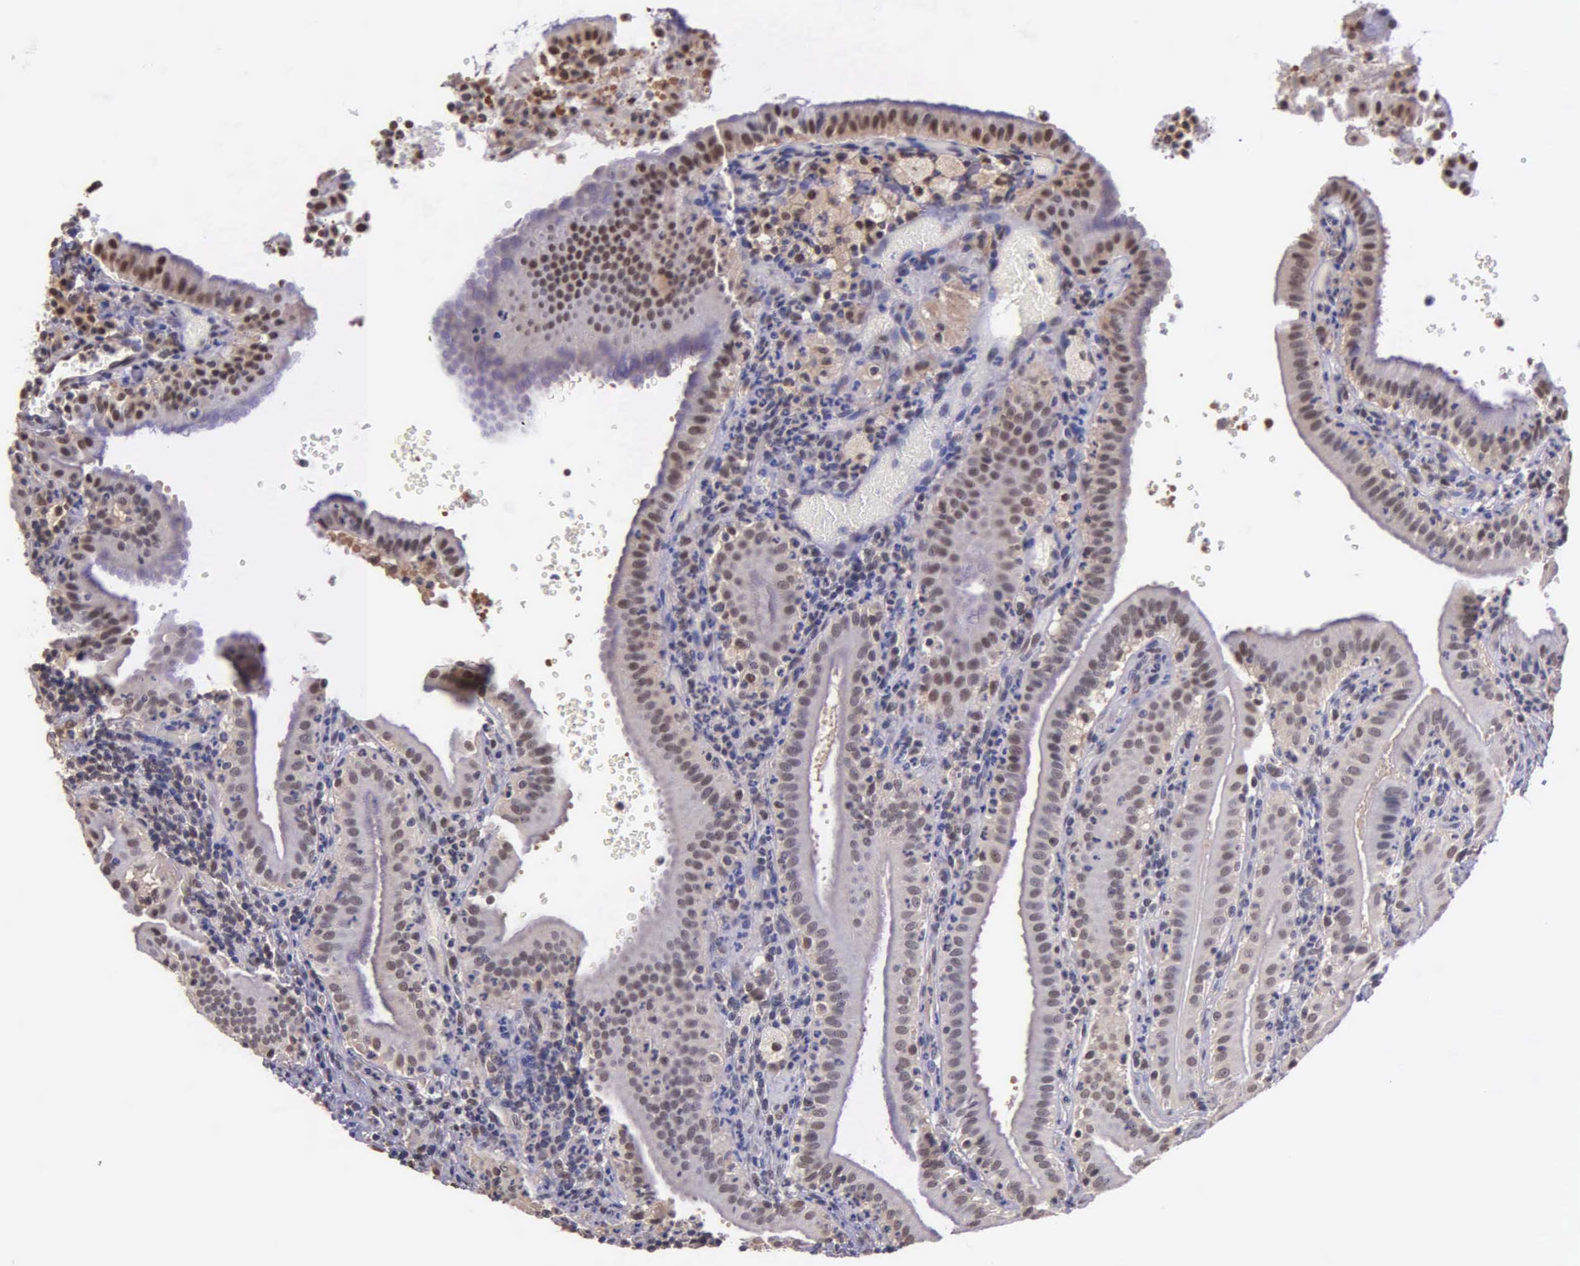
{"staining": {"intensity": "moderate", "quantity": "25%-75%", "location": "cytoplasmic/membranous,nuclear"}, "tissue": "gallbladder", "cell_type": "Glandular cells", "image_type": "normal", "snomed": [{"axis": "morphology", "description": "Normal tissue, NOS"}, {"axis": "topography", "description": "Gallbladder"}], "caption": "DAB (3,3'-diaminobenzidine) immunohistochemical staining of unremarkable gallbladder demonstrates moderate cytoplasmic/membranous,nuclear protein positivity in about 25%-75% of glandular cells. (DAB = brown stain, brightfield microscopy at high magnification).", "gene": "PSMC1", "patient": {"sex": "male", "age": 59}}